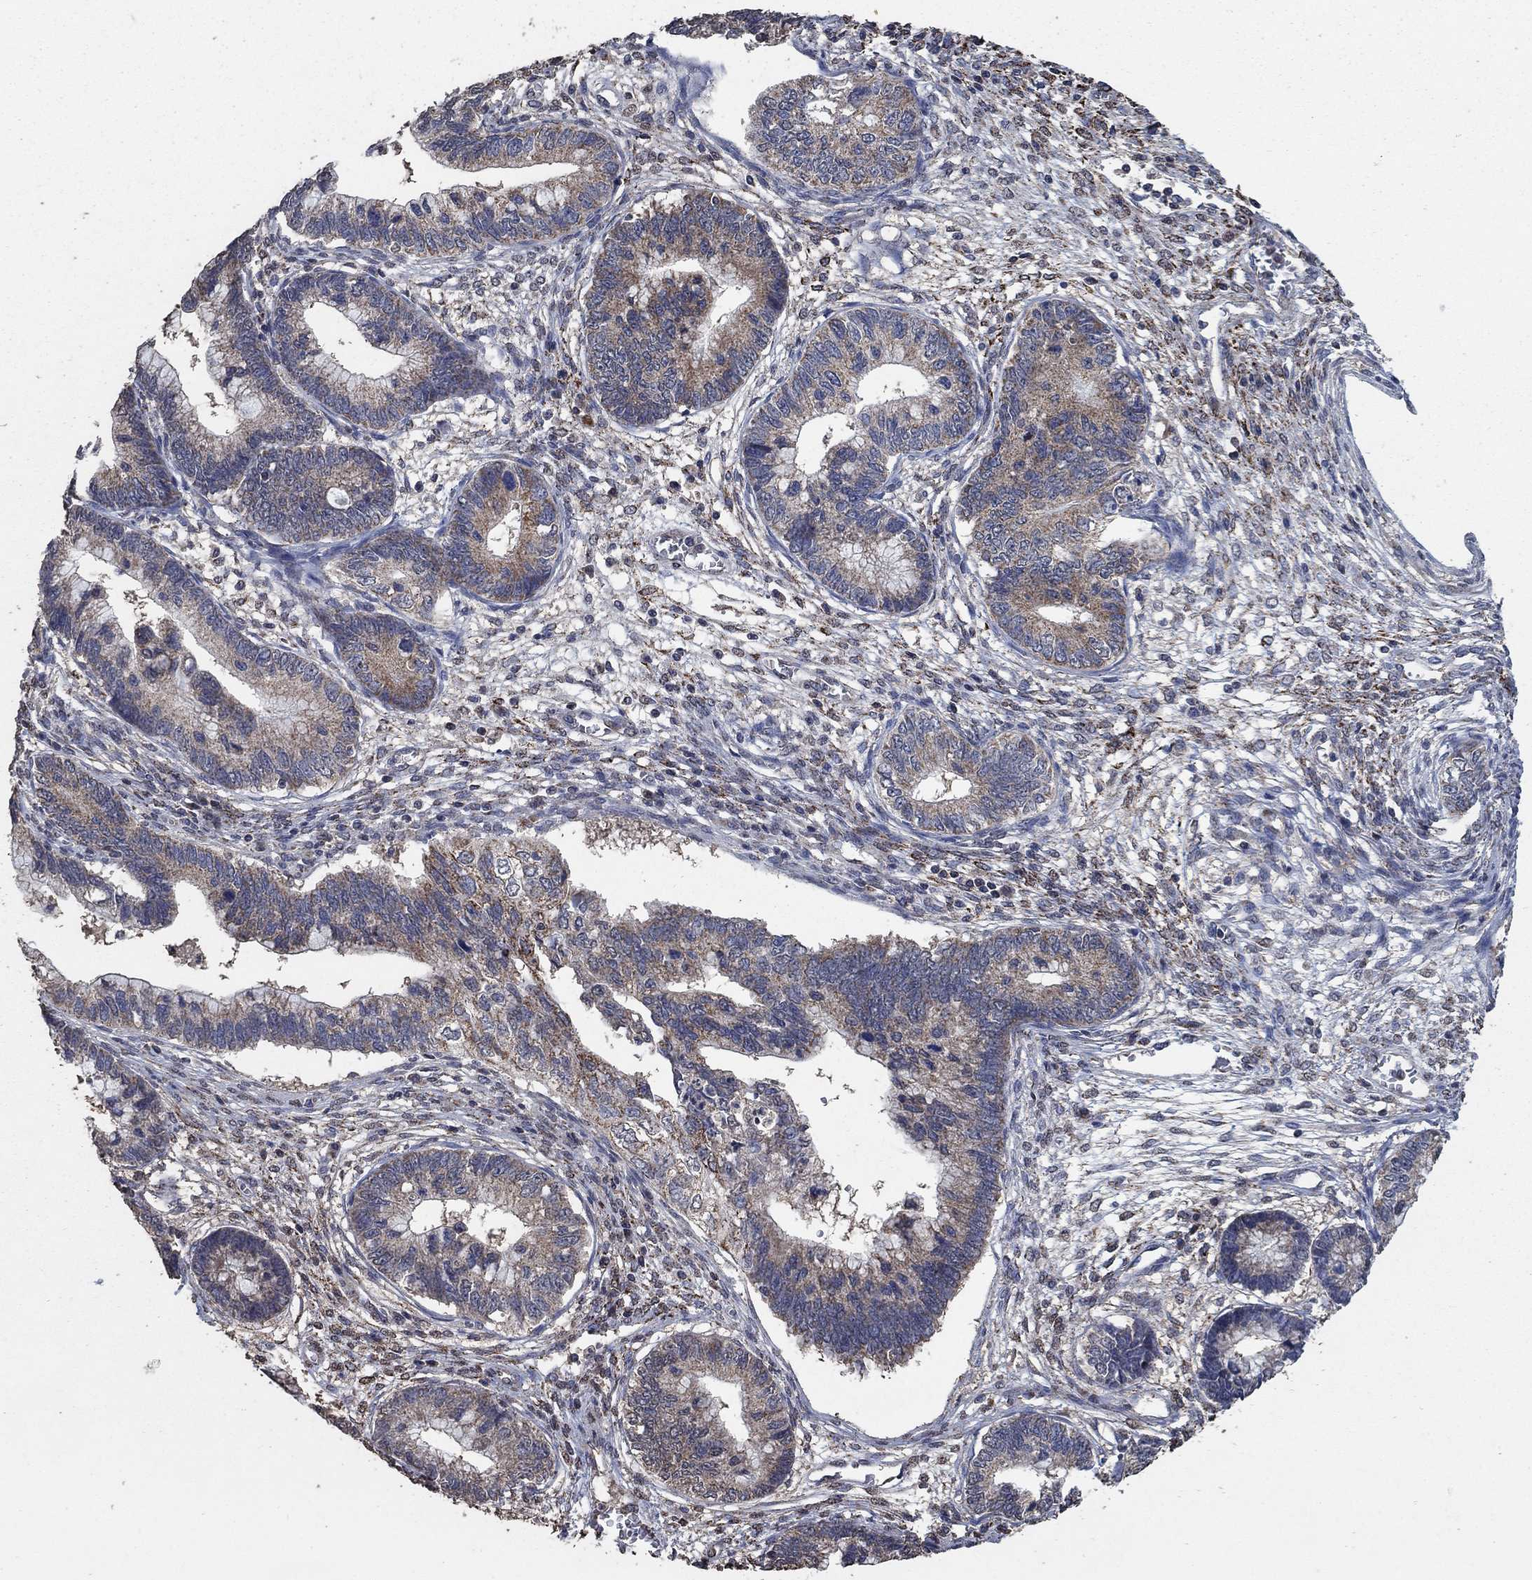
{"staining": {"intensity": "moderate", "quantity": "25%-75%", "location": "cytoplasmic/membranous"}, "tissue": "cervical cancer", "cell_type": "Tumor cells", "image_type": "cancer", "snomed": [{"axis": "morphology", "description": "Adenocarcinoma, NOS"}, {"axis": "topography", "description": "Cervix"}], "caption": "Immunohistochemical staining of cervical cancer (adenocarcinoma) displays moderate cytoplasmic/membranous protein expression in about 25%-75% of tumor cells.", "gene": "MRPS24", "patient": {"sex": "female", "age": 44}}